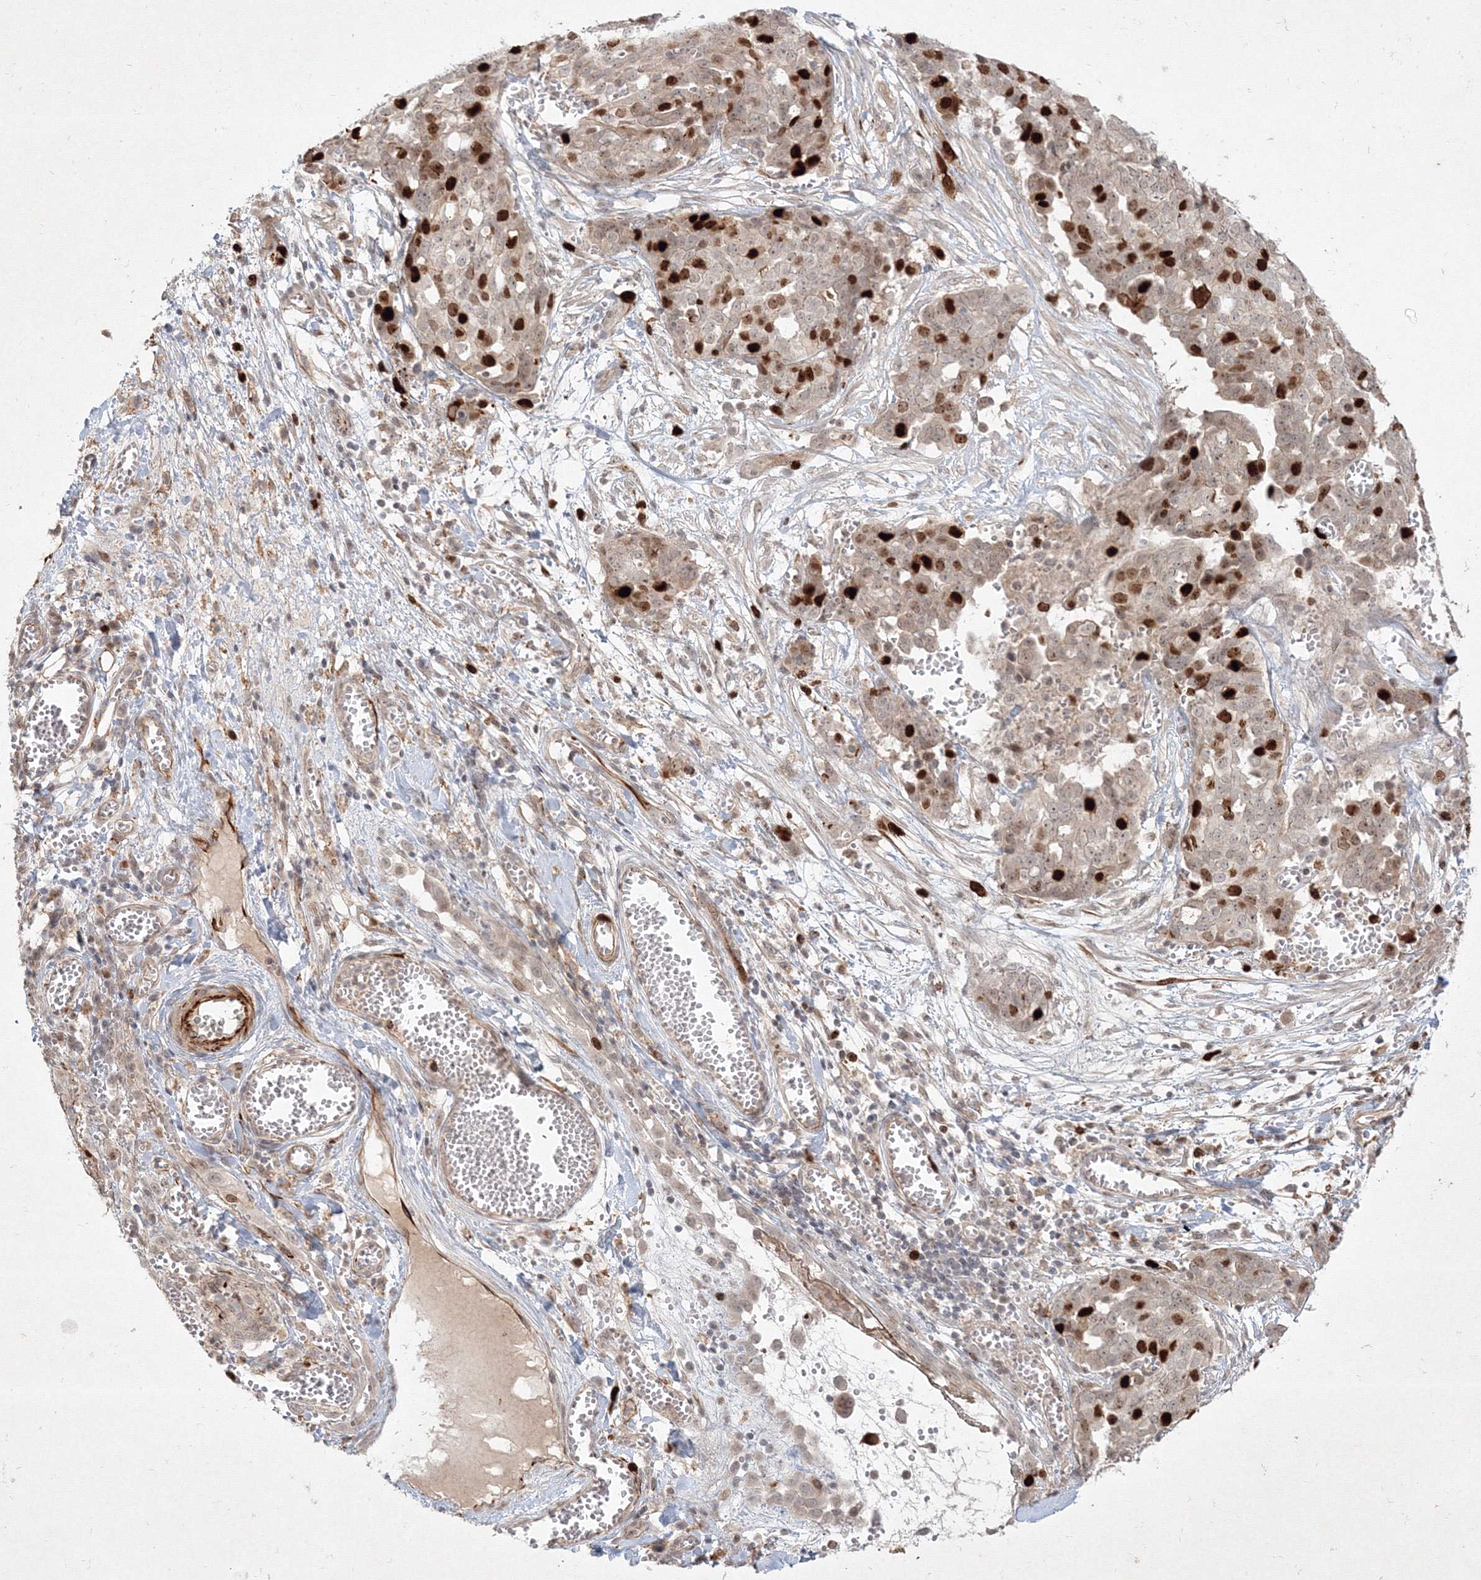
{"staining": {"intensity": "strong", "quantity": "25%-75%", "location": "nuclear"}, "tissue": "ovarian cancer", "cell_type": "Tumor cells", "image_type": "cancer", "snomed": [{"axis": "morphology", "description": "Cystadenocarcinoma, serous, NOS"}, {"axis": "topography", "description": "Soft tissue"}, {"axis": "topography", "description": "Ovary"}], "caption": "IHC of ovarian serous cystadenocarcinoma shows high levels of strong nuclear staining in approximately 25%-75% of tumor cells.", "gene": "KIF20A", "patient": {"sex": "female", "age": 57}}